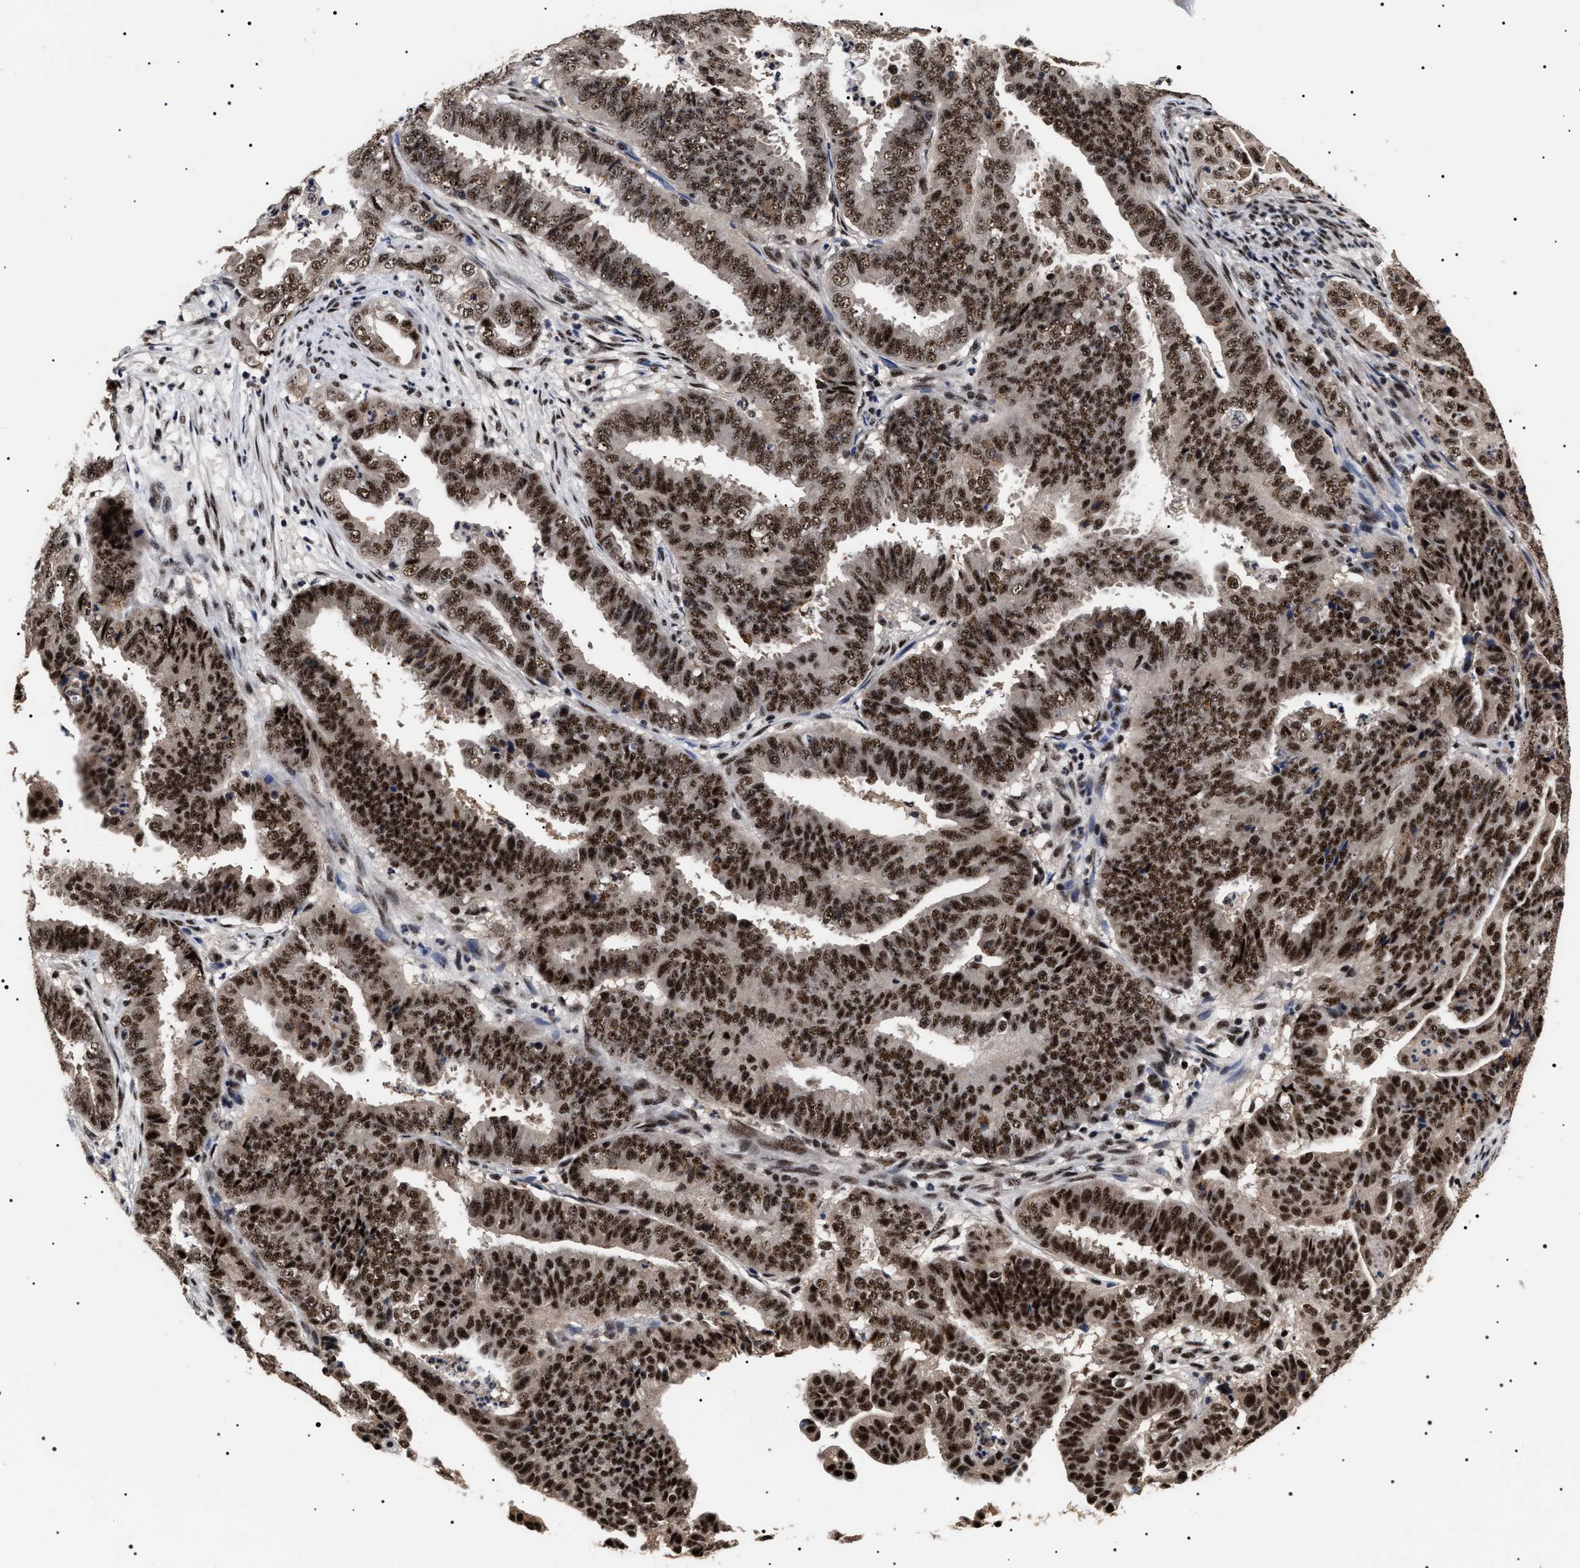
{"staining": {"intensity": "strong", "quantity": ">75%", "location": "nuclear"}, "tissue": "endometrial cancer", "cell_type": "Tumor cells", "image_type": "cancer", "snomed": [{"axis": "morphology", "description": "Adenocarcinoma, NOS"}, {"axis": "topography", "description": "Endometrium"}], "caption": "The histopathology image demonstrates a brown stain indicating the presence of a protein in the nuclear of tumor cells in endometrial adenocarcinoma. The protein of interest is shown in brown color, while the nuclei are stained blue.", "gene": "CAAP1", "patient": {"sex": "female", "age": 51}}